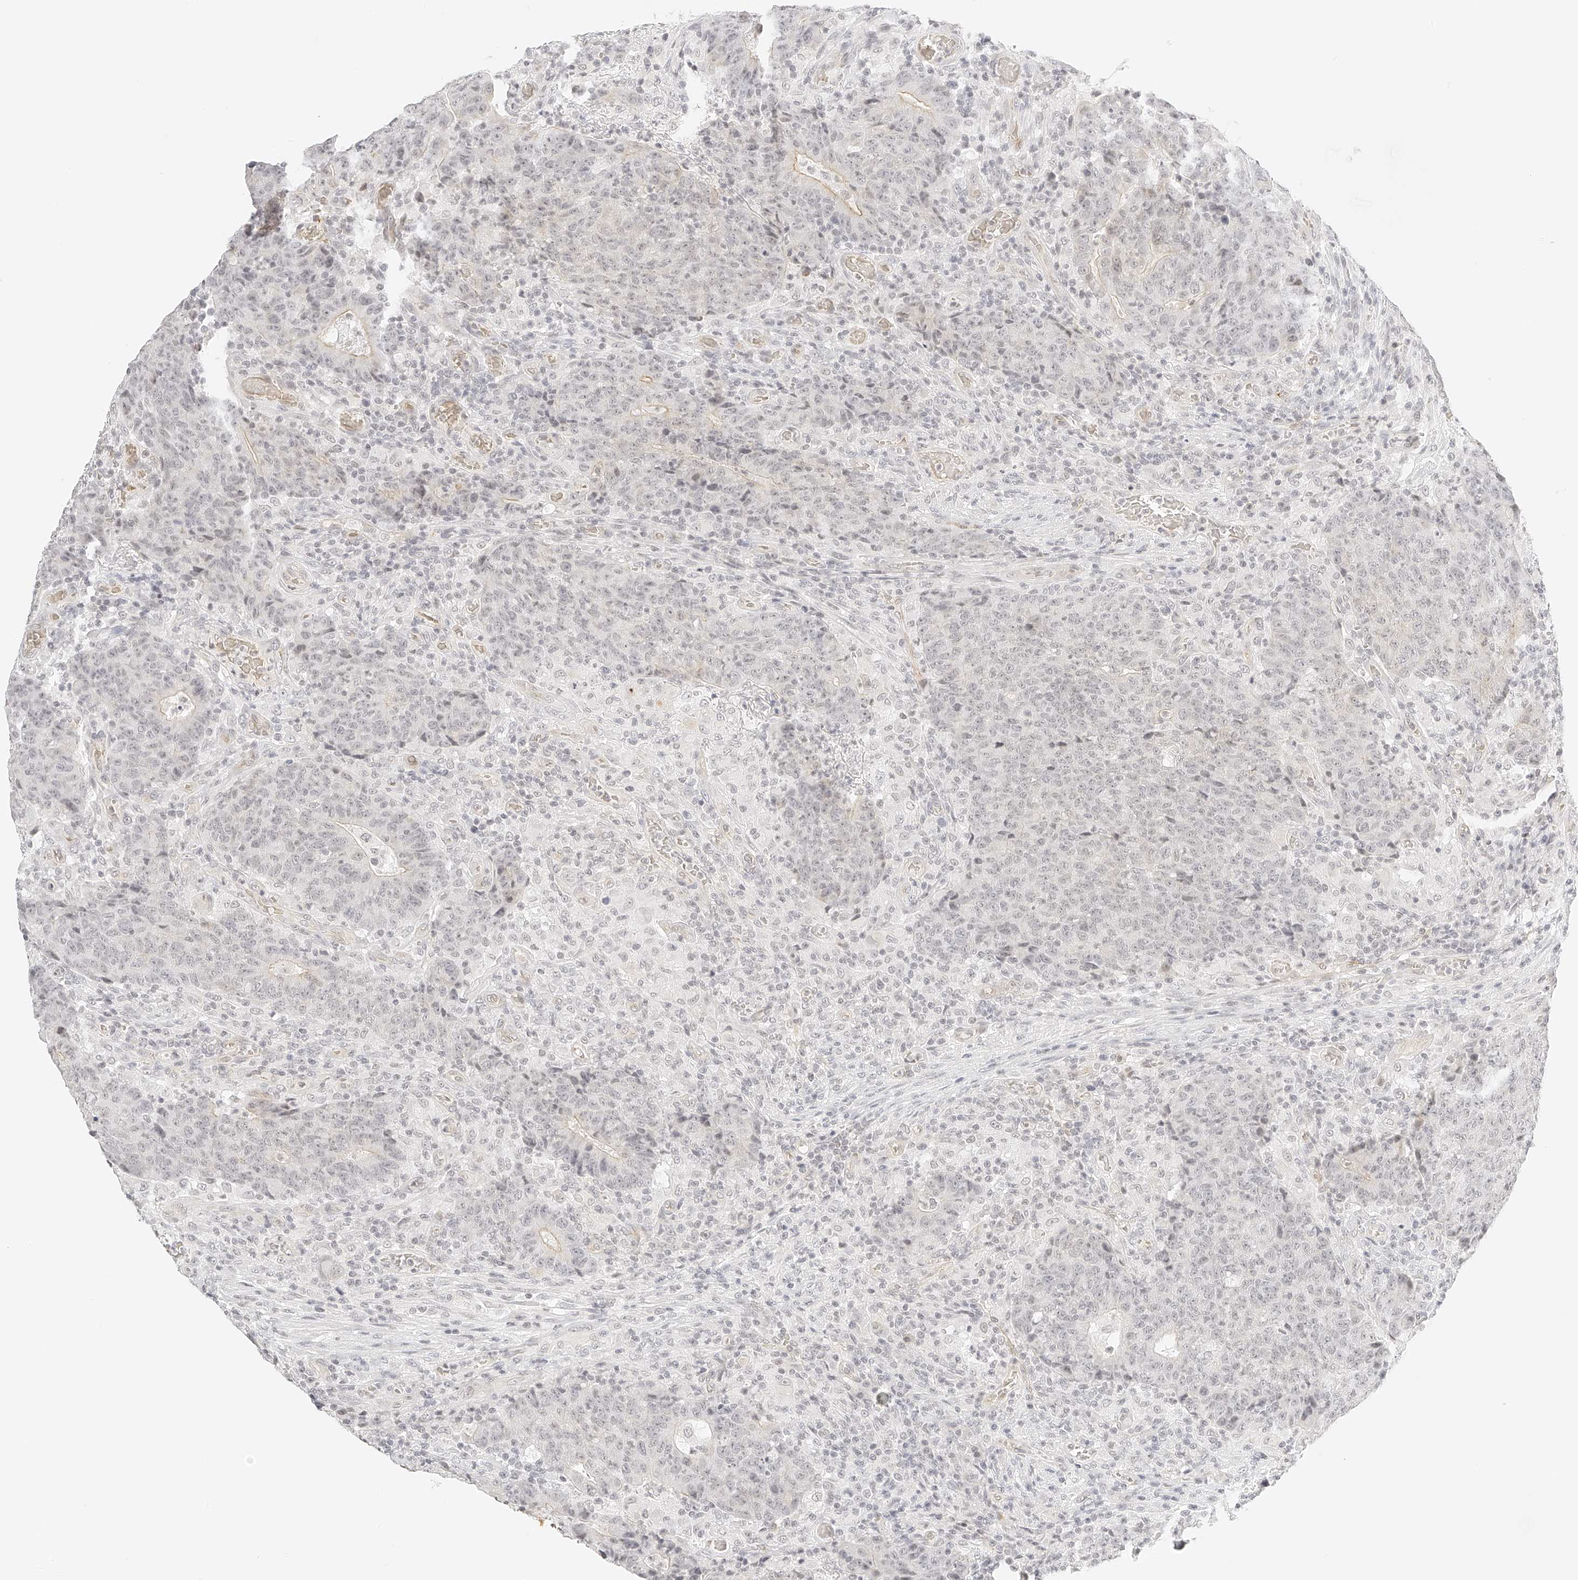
{"staining": {"intensity": "negative", "quantity": "none", "location": "none"}, "tissue": "colorectal cancer", "cell_type": "Tumor cells", "image_type": "cancer", "snomed": [{"axis": "morphology", "description": "Adenocarcinoma, NOS"}, {"axis": "topography", "description": "Colon"}], "caption": "Immunohistochemistry (IHC) micrograph of neoplastic tissue: human adenocarcinoma (colorectal) stained with DAB exhibits no significant protein staining in tumor cells.", "gene": "ZFP69", "patient": {"sex": "female", "age": 75}}